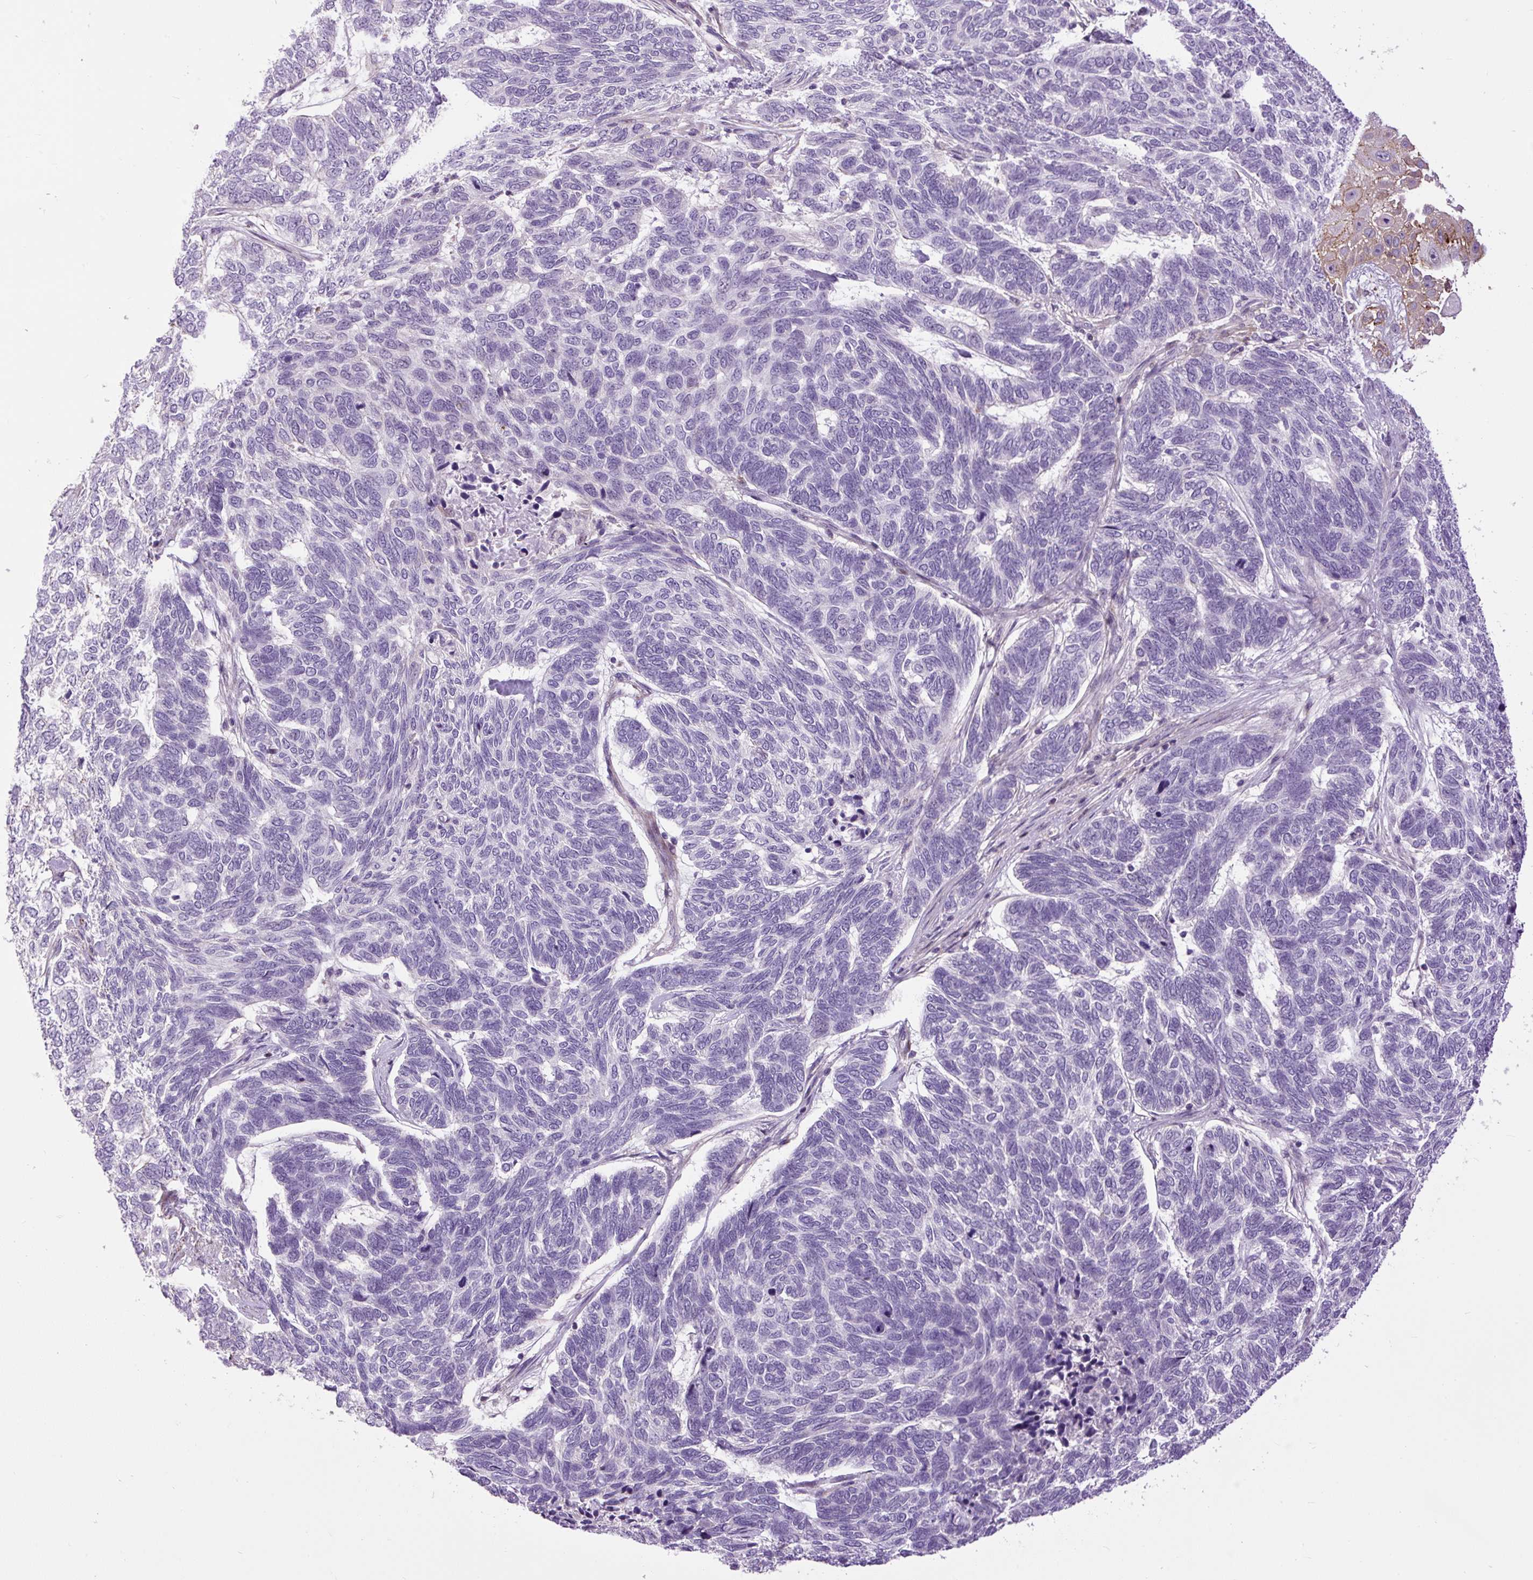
{"staining": {"intensity": "negative", "quantity": "none", "location": "none"}, "tissue": "skin cancer", "cell_type": "Tumor cells", "image_type": "cancer", "snomed": [{"axis": "morphology", "description": "Basal cell carcinoma"}, {"axis": "topography", "description": "Skin"}], "caption": "Tumor cells show no significant expression in skin basal cell carcinoma.", "gene": "ZNF197", "patient": {"sex": "female", "age": 65}}